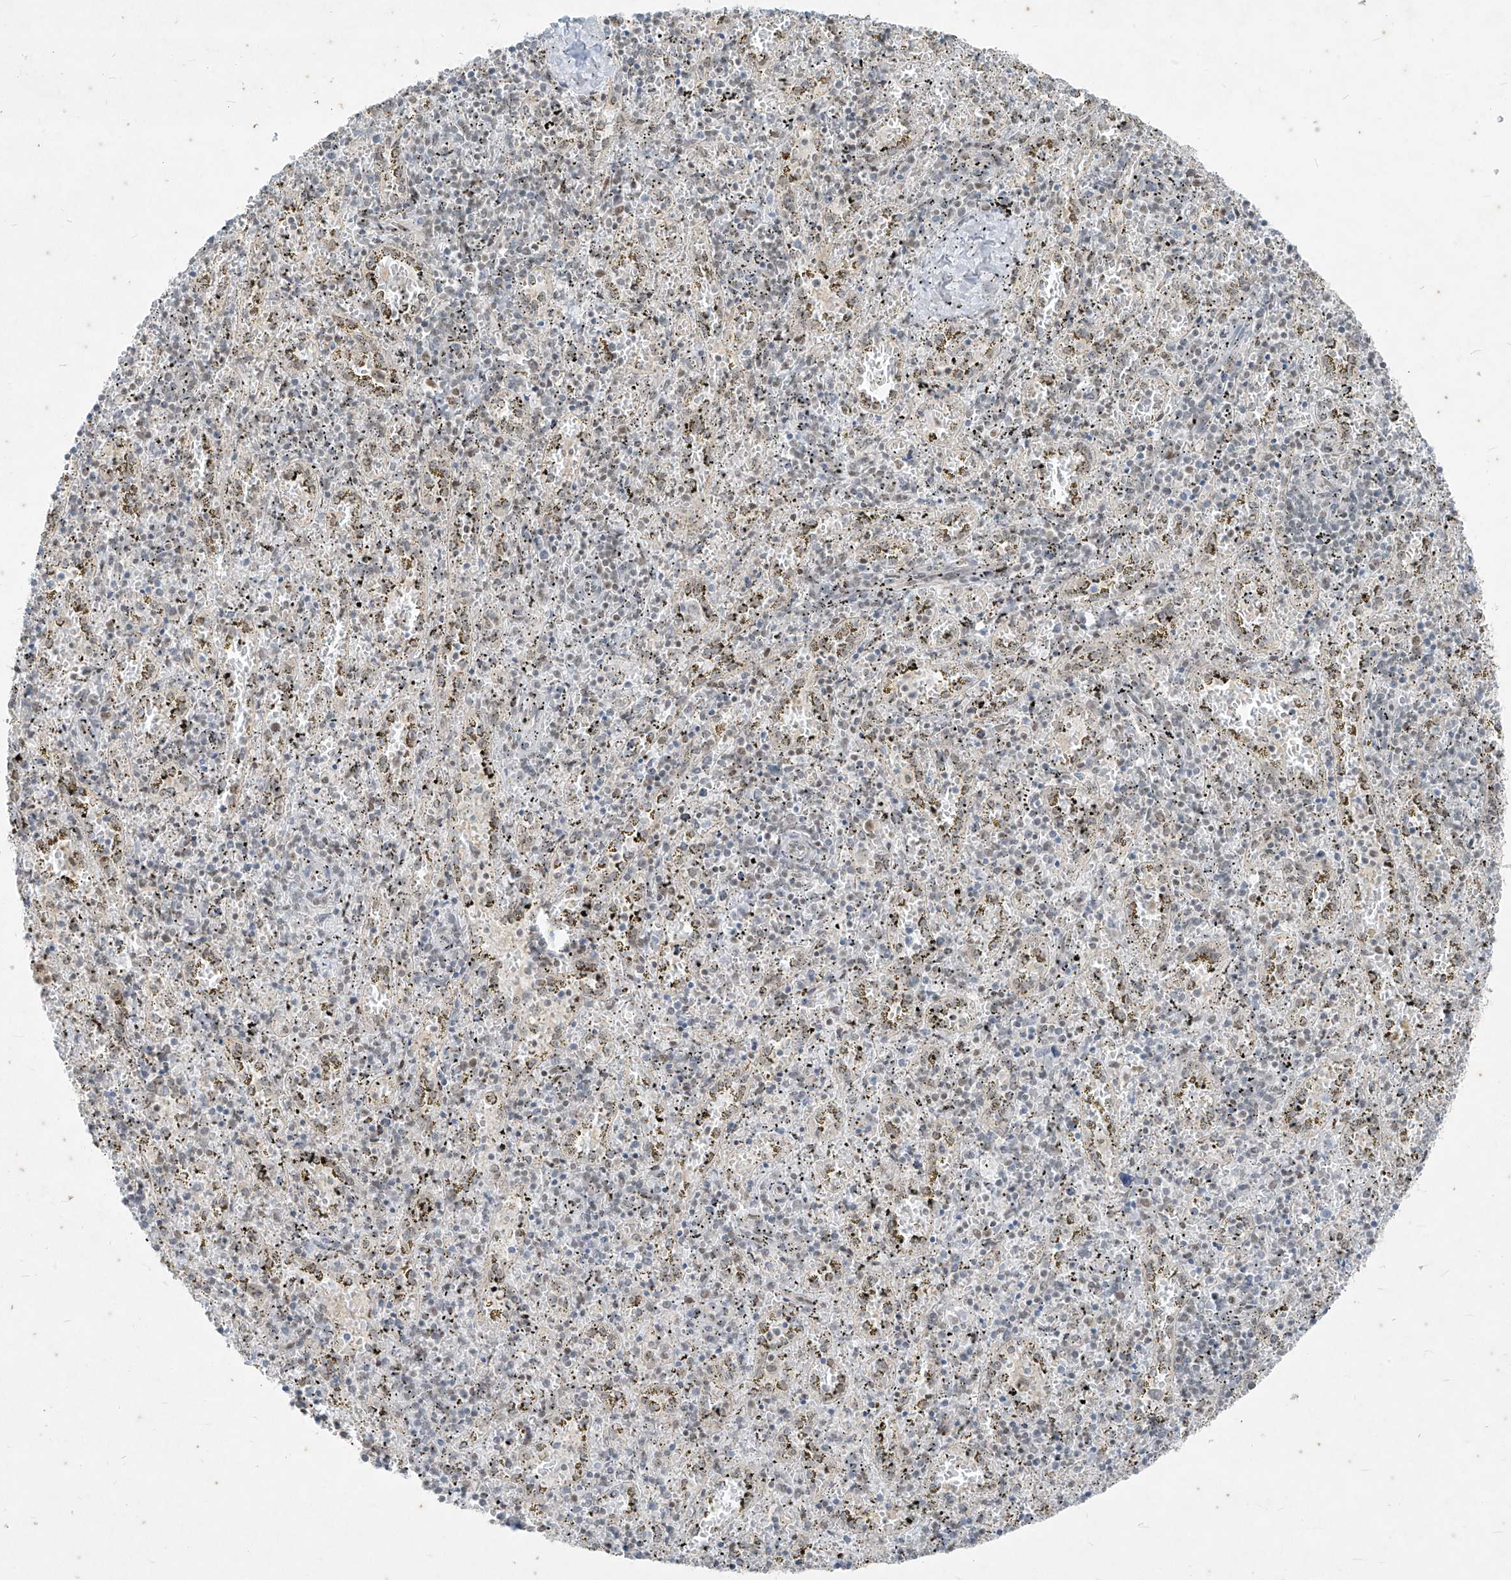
{"staining": {"intensity": "weak", "quantity": "25%-75%", "location": "nuclear"}, "tissue": "spleen", "cell_type": "Cells in red pulp", "image_type": "normal", "snomed": [{"axis": "morphology", "description": "Normal tissue, NOS"}, {"axis": "topography", "description": "Spleen"}], "caption": "Protein analysis of benign spleen reveals weak nuclear expression in approximately 25%-75% of cells in red pulp. The protein of interest is shown in brown color, while the nuclei are stained blue.", "gene": "ZNF354B", "patient": {"sex": "male", "age": 11}}